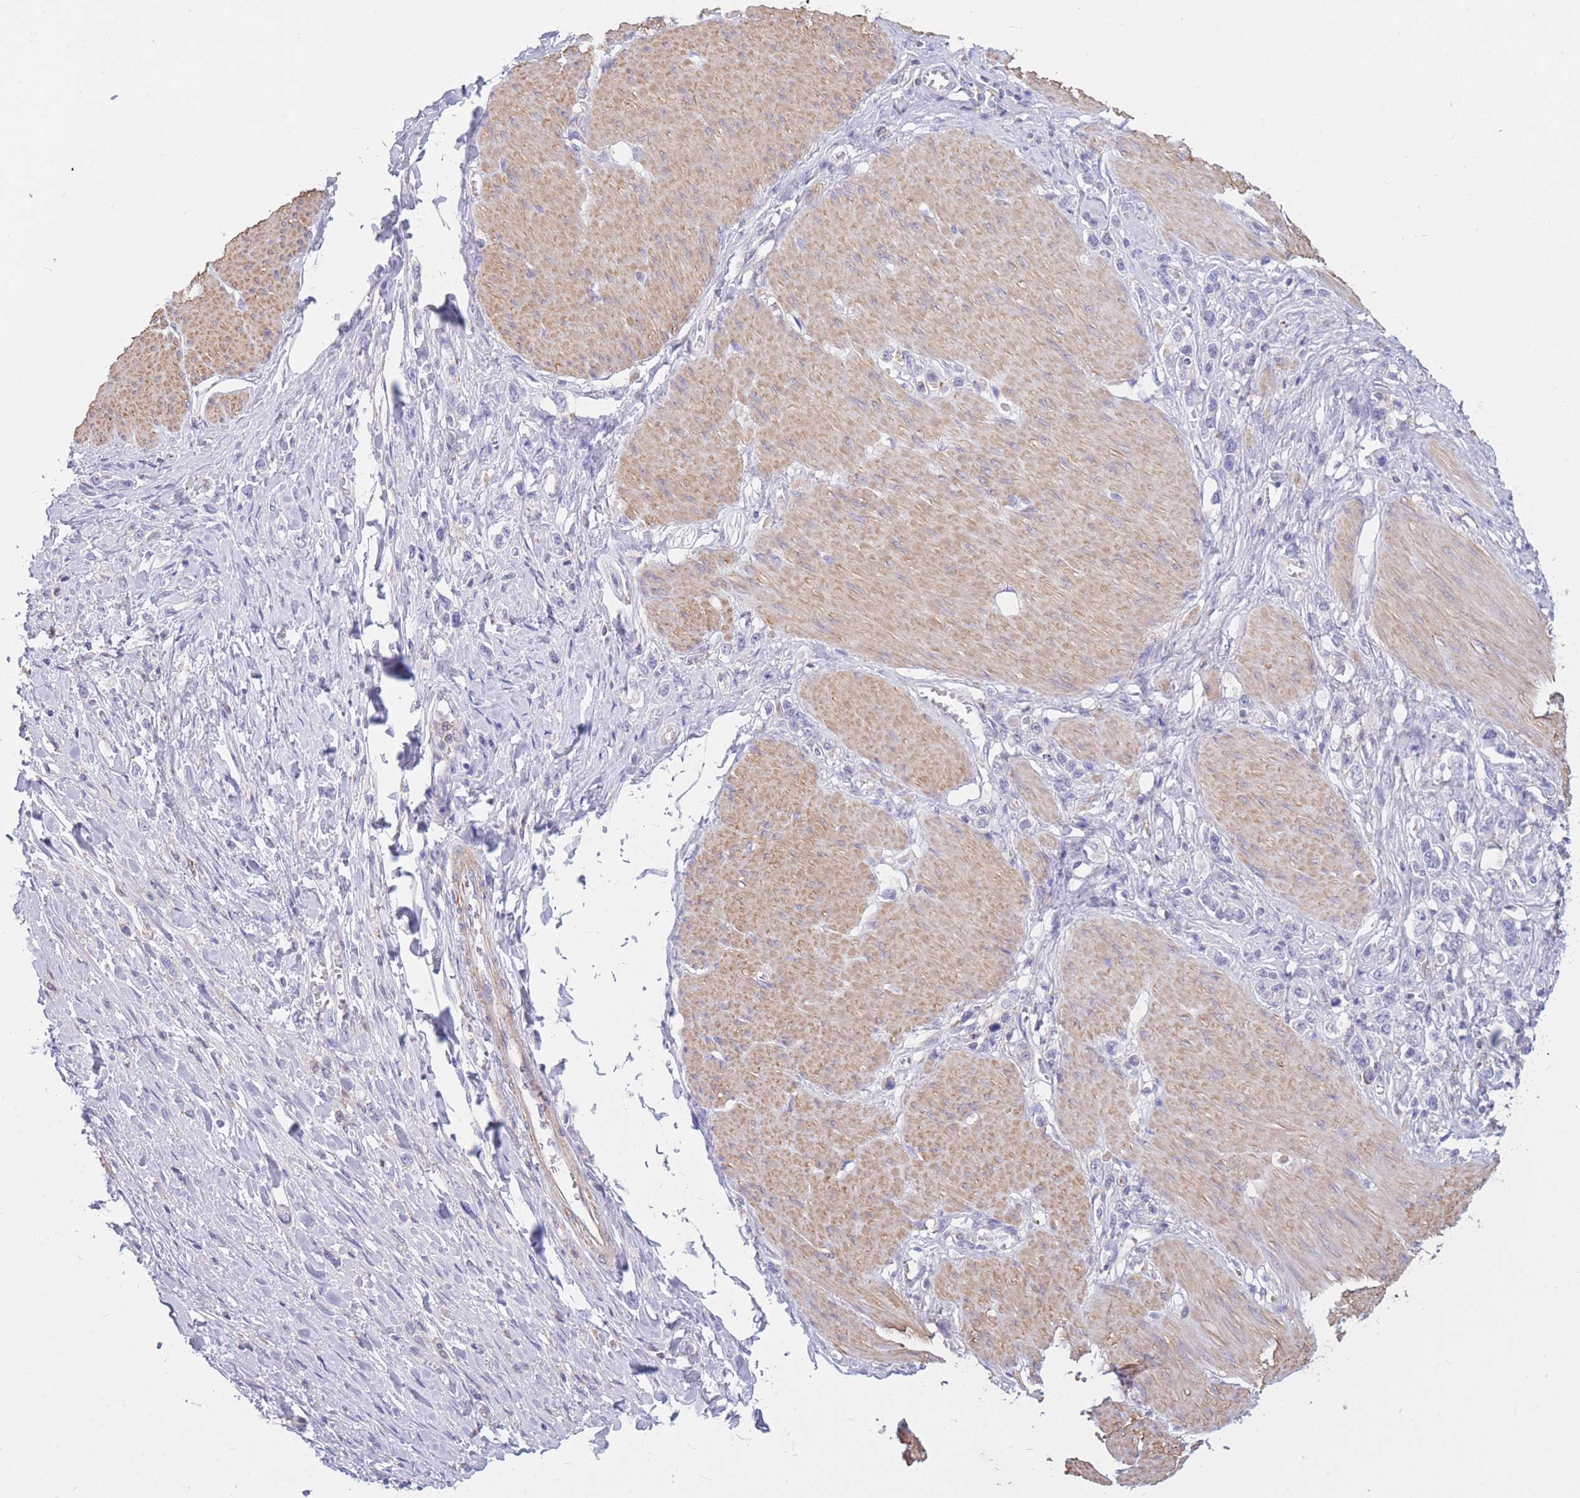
{"staining": {"intensity": "negative", "quantity": "none", "location": "none"}, "tissue": "stomach cancer", "cell_type": "Tumor cells", "image_type": "cancer", "snomed": [{"axis": "morphology", "description": "Adenocarcinoma, NOS"}, {"axis": "topography", "description": "Stomach"}], "caption": "This is an immunohistochemistry (IHC) histopathology image of human adenocarcinoma (stomach). There is no expression in tumor cells.", "gene": "PDHA1", "patient": {"sex": "female", "age": 65}}